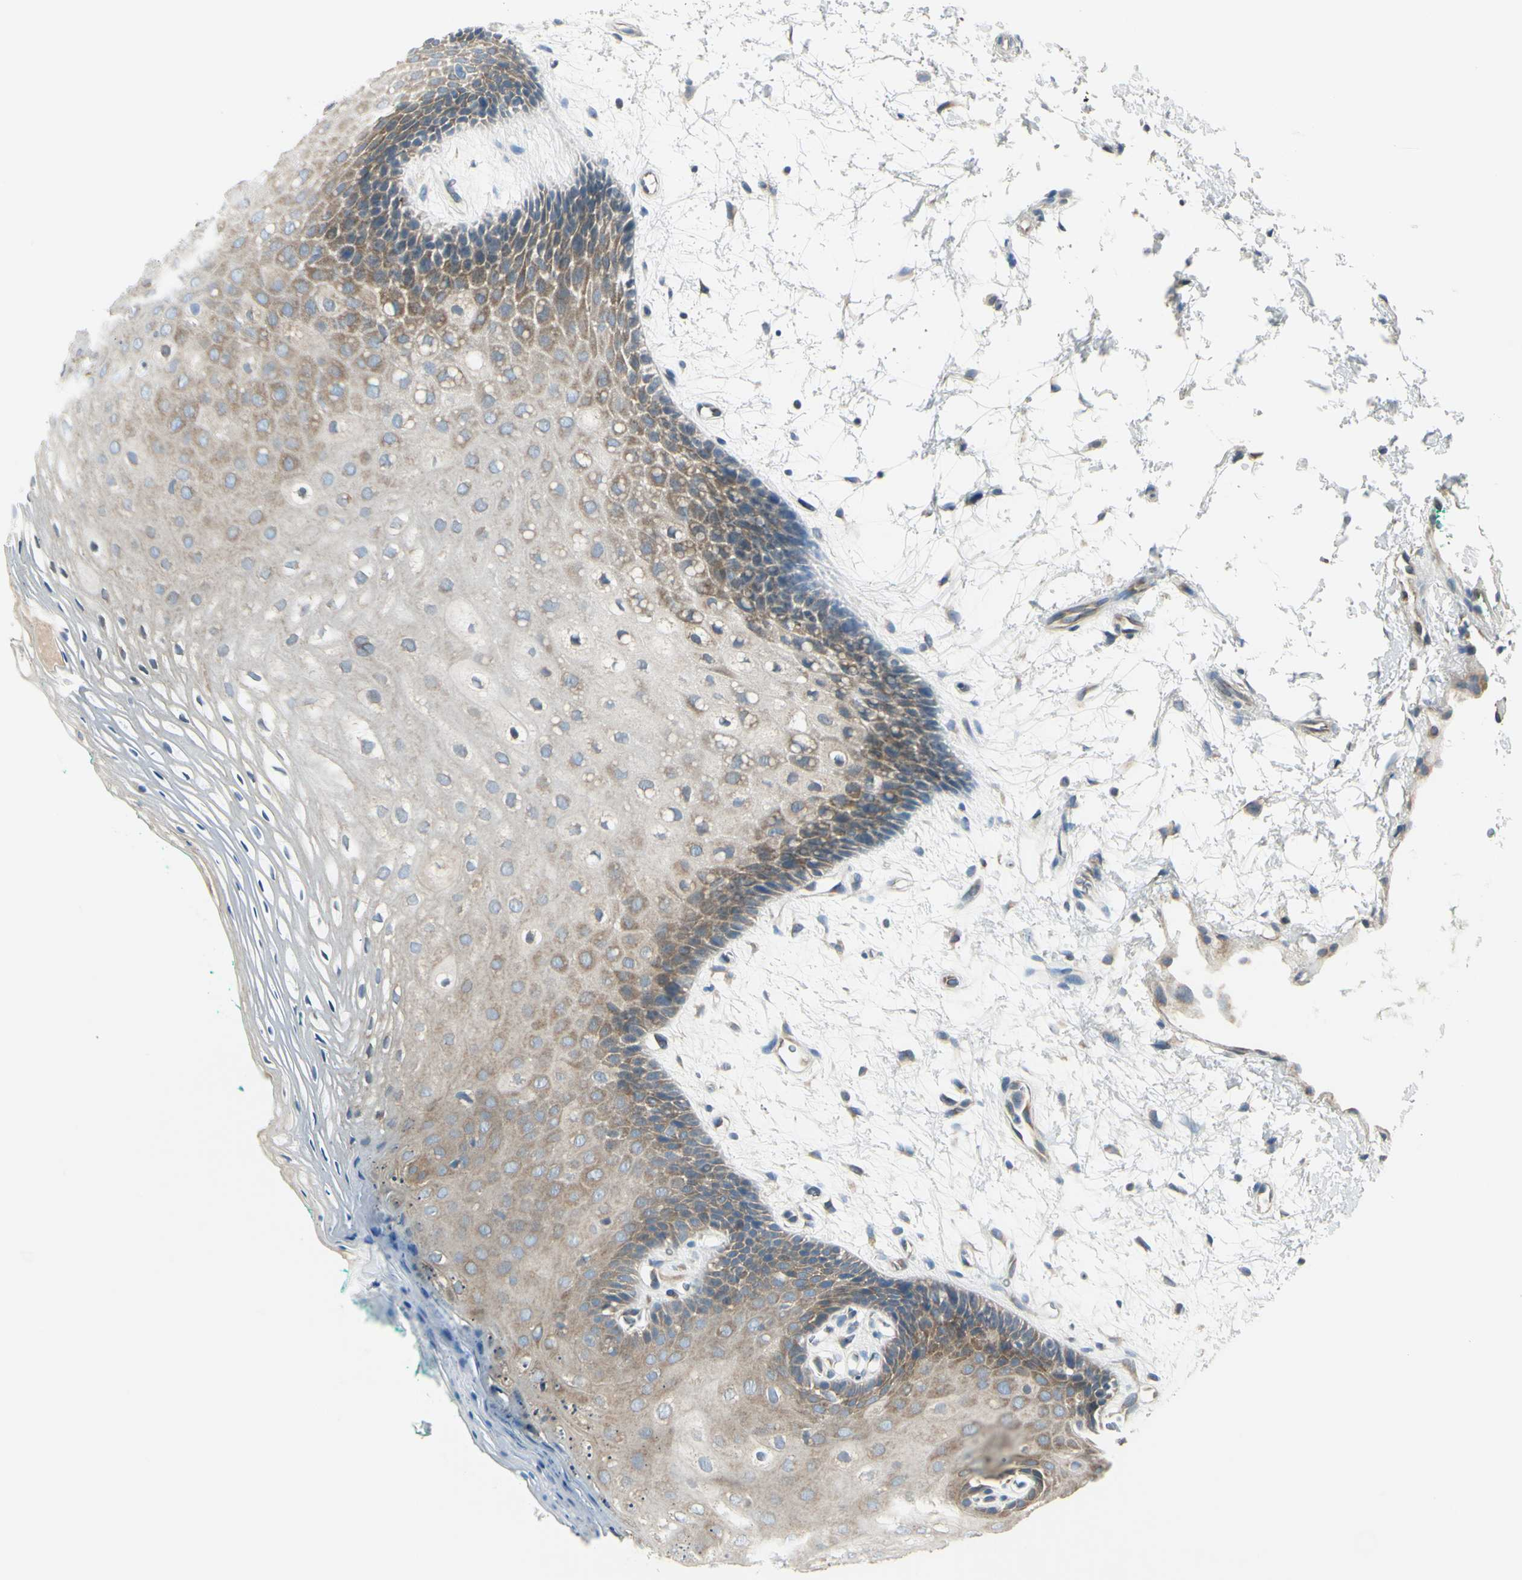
{"staining": {"intensity": "weak", "quantity": ">75%", "location": "cytoplasmic/membranous"}, "tissue": "oral mucosa", "cell_type": "Squamous epithelial cells", "image_type": "normal", "snomed": [{"axis": "morphology", "description": "Normal tissue, NOS"}, {"axis": "topography", "description": "Skeletal muscle"}, {"axis": "topography", "description": "Oral tissue"}, {"axis": "topography", "description": "Peripheral nerve tissue"}], "caption": "Benign oral mucosa shows weak cytoplasmic/membranous expression in about >75% of squamous epithelial cells, visualized by immunohistochemistry.", "gene": "SELENOS", "patient": {"sex": "female", "age": 84}}